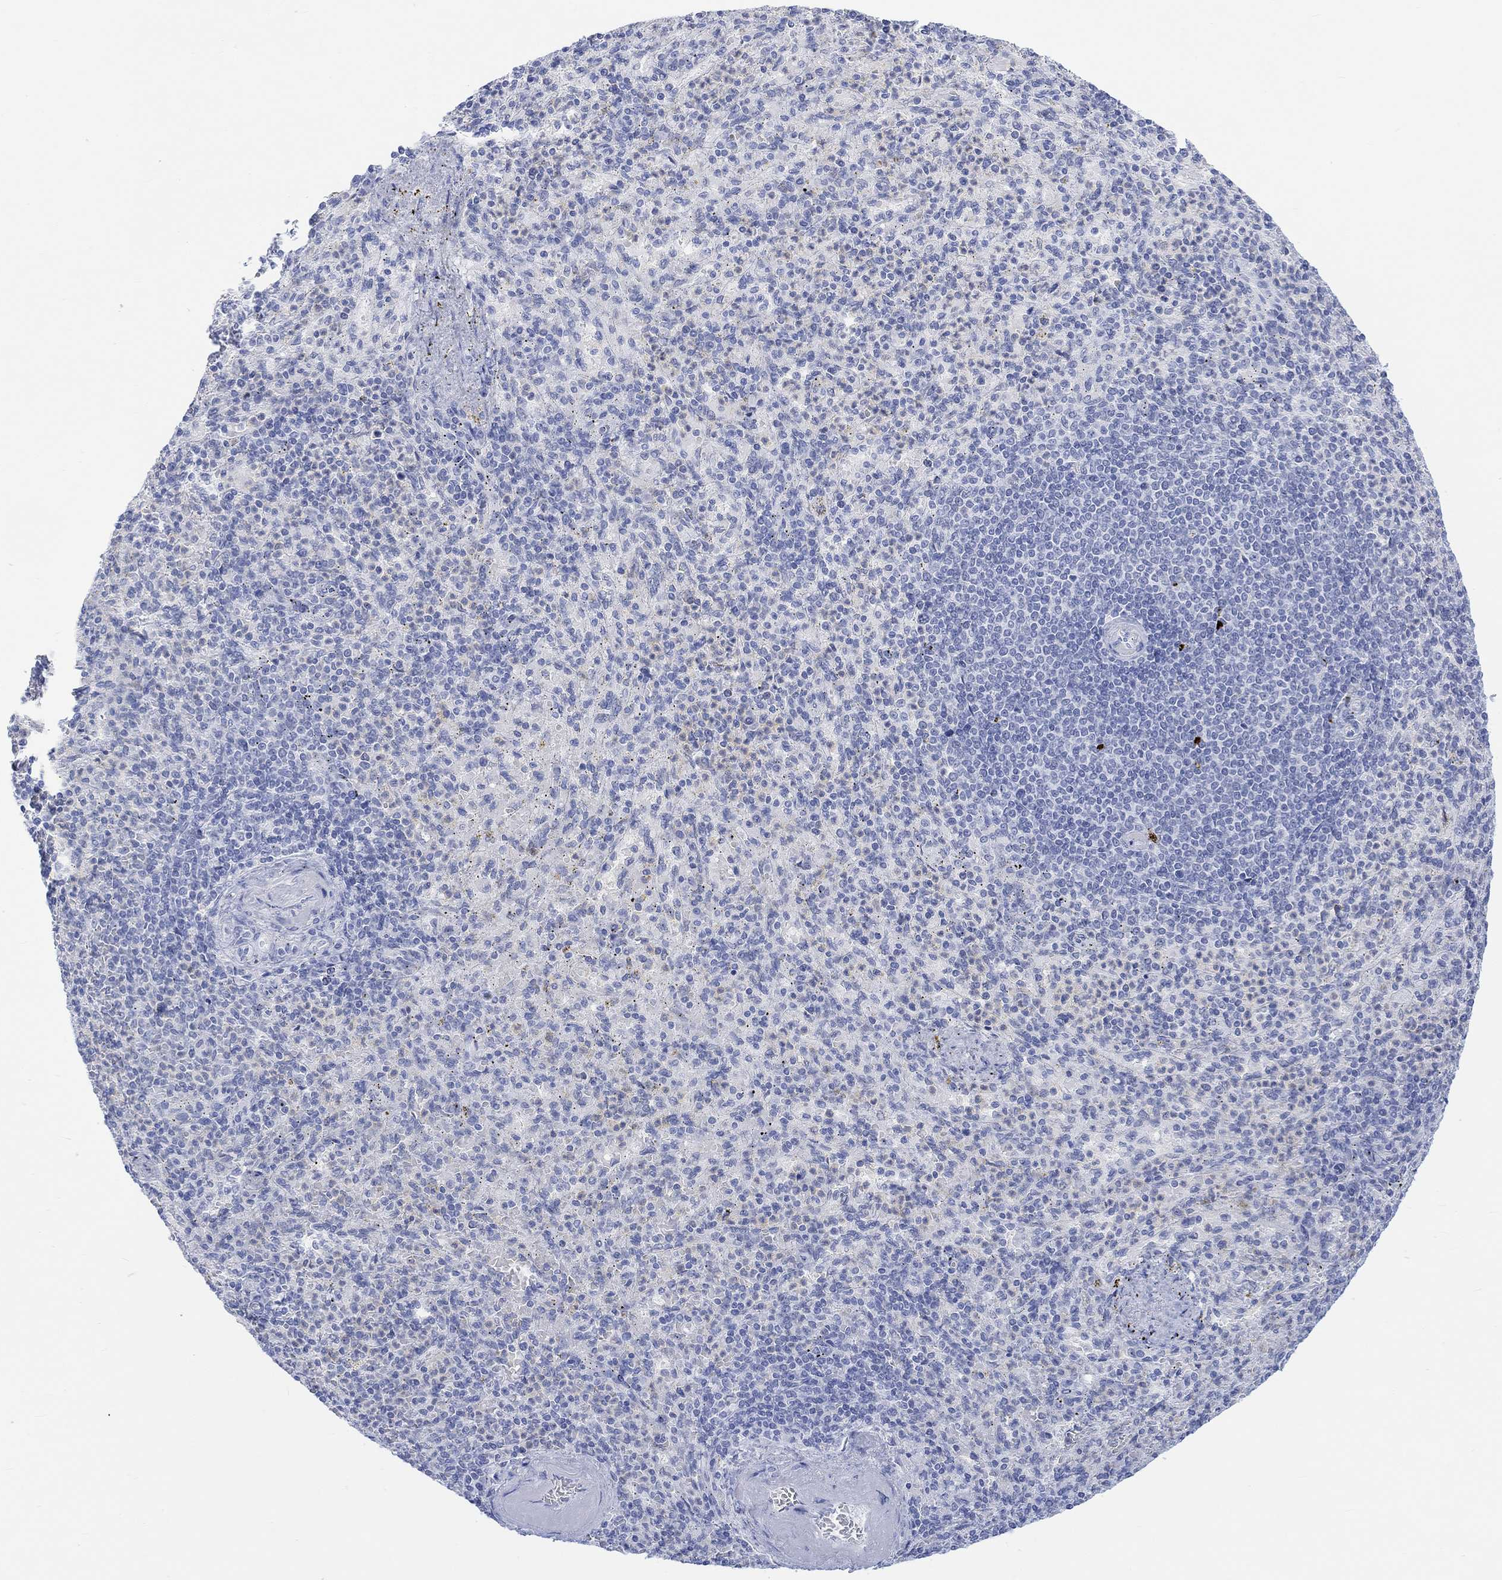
{"staining": {"intensity": "negative", "quantity": "none", "location": "none"}, "tissue": "spleen", "cell_type": "Cells in red pulp", "image_type": "normal", "snomed": [{"axis": "morphology", "description": "Normal tissue, NOS"}, {"axis": "topography", "description": "Spleen"}], "caption": "Cells in red pulp are negative for protein expression in benign human spleen. (DAB (3,3'-diaminobenzidine) immunohistochemistry (IHC) visualized using brightfield microscopy, high magnification).", "gene": "AK8", "patient": {"sex": "female", "age": 74}}